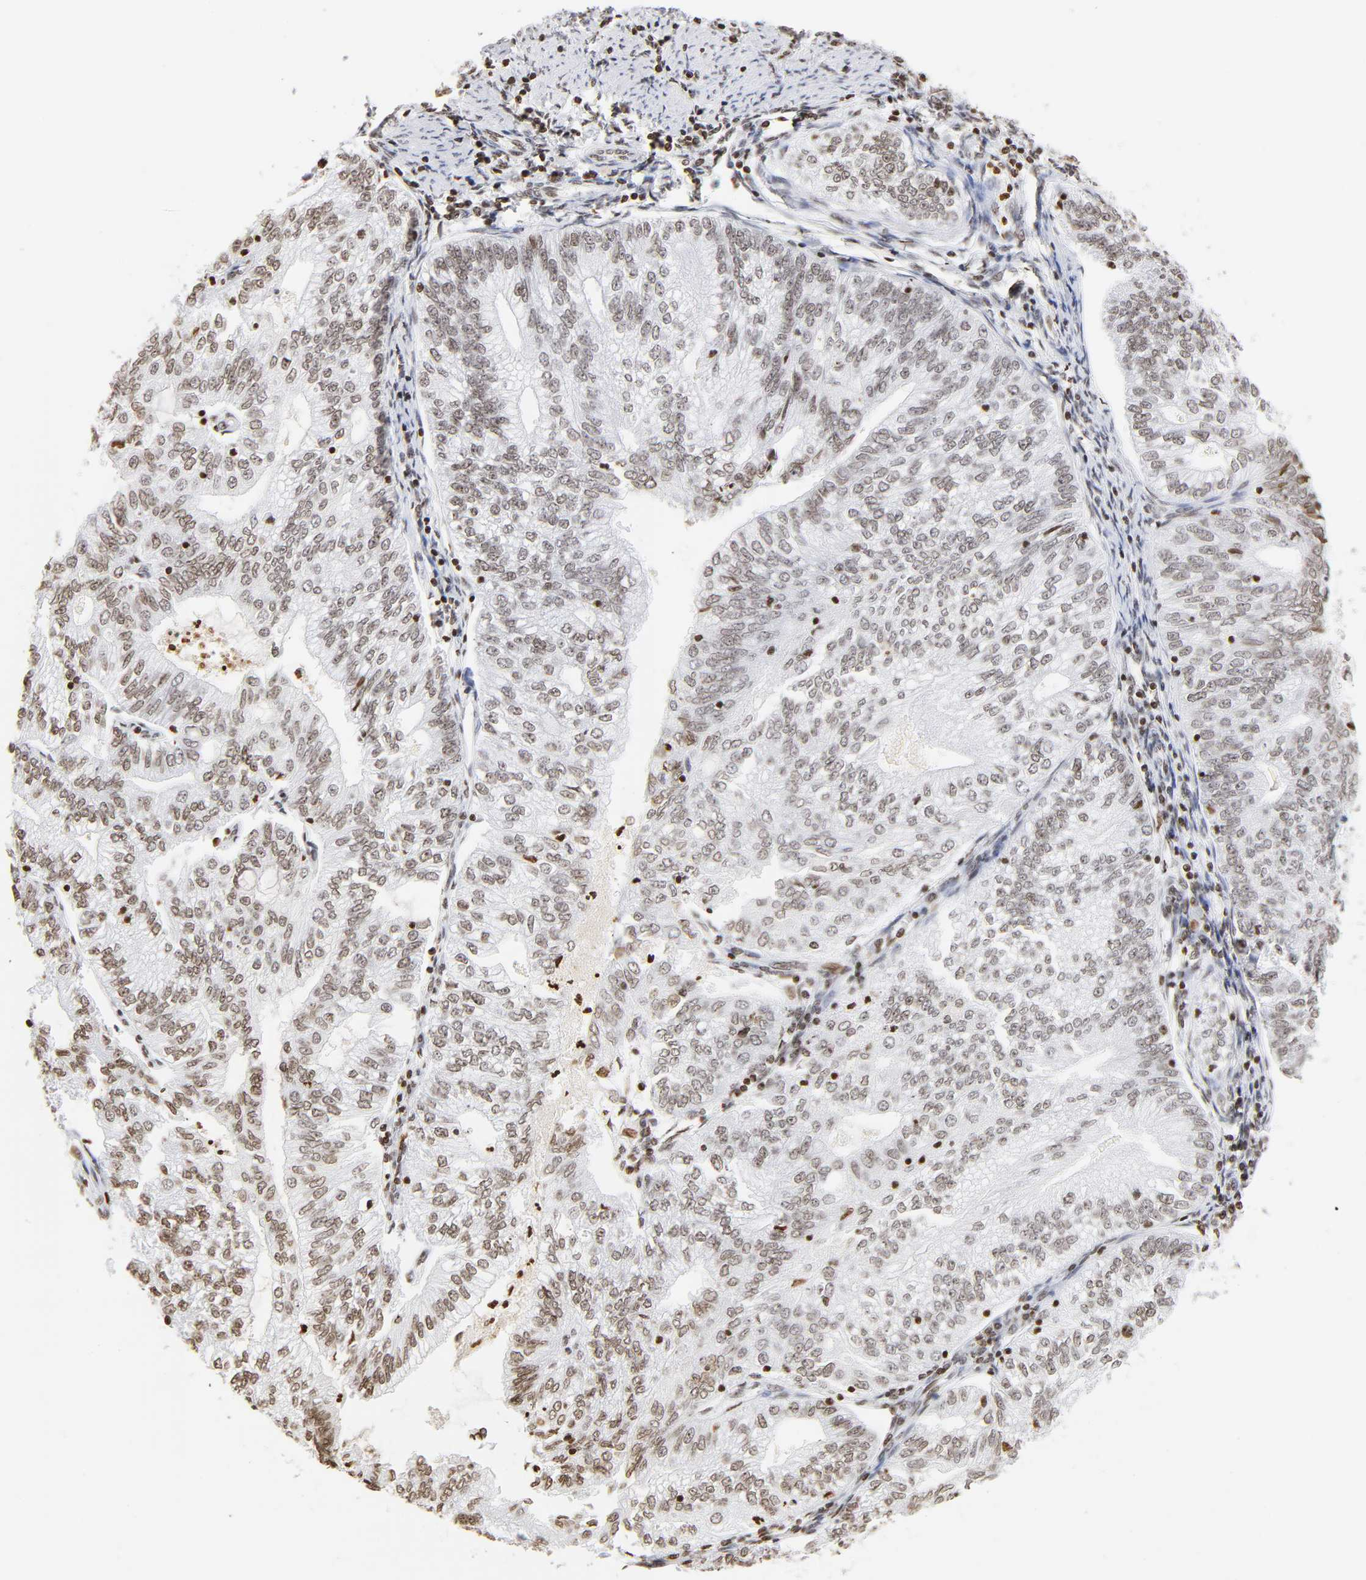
{"staining": {"intensity": "weak", "quantity": "25%-75%", "location": "nuclear"}, "tissue": "endometrial cancer", "cell_type": "Tumor cells", "image_type": "cancer", "snomed": [{"axis": "morphology", "description": "Adenocarcinoma, NOS"}, {"axis": "topography", "description": "Endometrium"}], "caption": "Brown immunohistochemical staining in human adenocarcinoma (endometrial) demonstrates weak nuclear expression in about 25%-75% of tumor cells.", "gene": "H2AC12", "patient": {"sex": "female", "age": 69}}